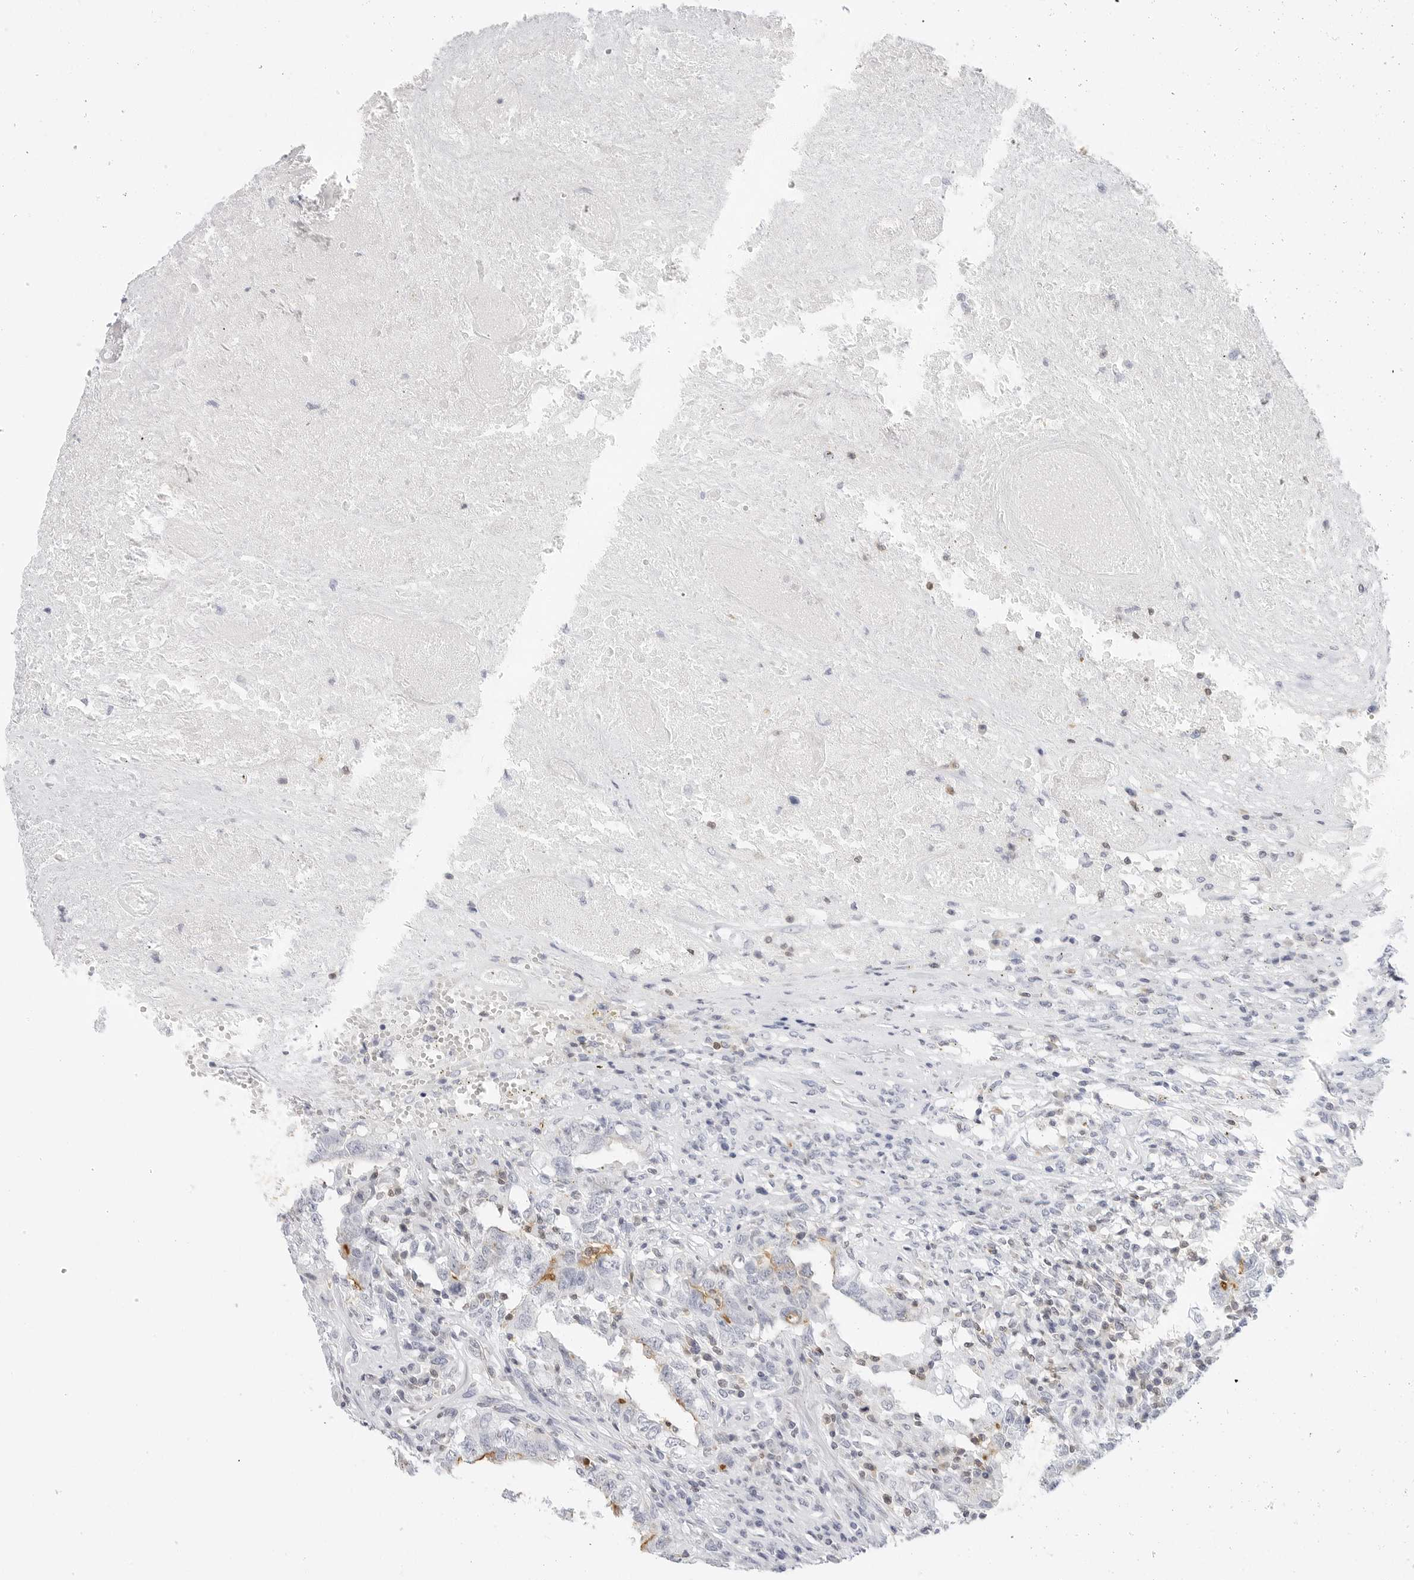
{"staining": {"intensity": "moderate", "quantity": "25%-75%", "location": "cytoplasmic/membranous"}, "tissue": "testis cancer", "cell_type": "Tumor cells", "image_type": "cancer", "snomed": [{"axis": "morphology", "description": "Carcinoma, Embryonal, NOS"}, {"axis": "topography", "description": "Testis"}], "caption": "Testis embryonal carcinoma tissue demonstrates moderate cytoplasmic/membranous positivity in about 25%-75% of tumor cells Immunohistochemistry stains the protein in brown and the nuclei are stained blue.", "gene": "SLC9A3R1", "patient": {"sex": "male", "age": 26}}